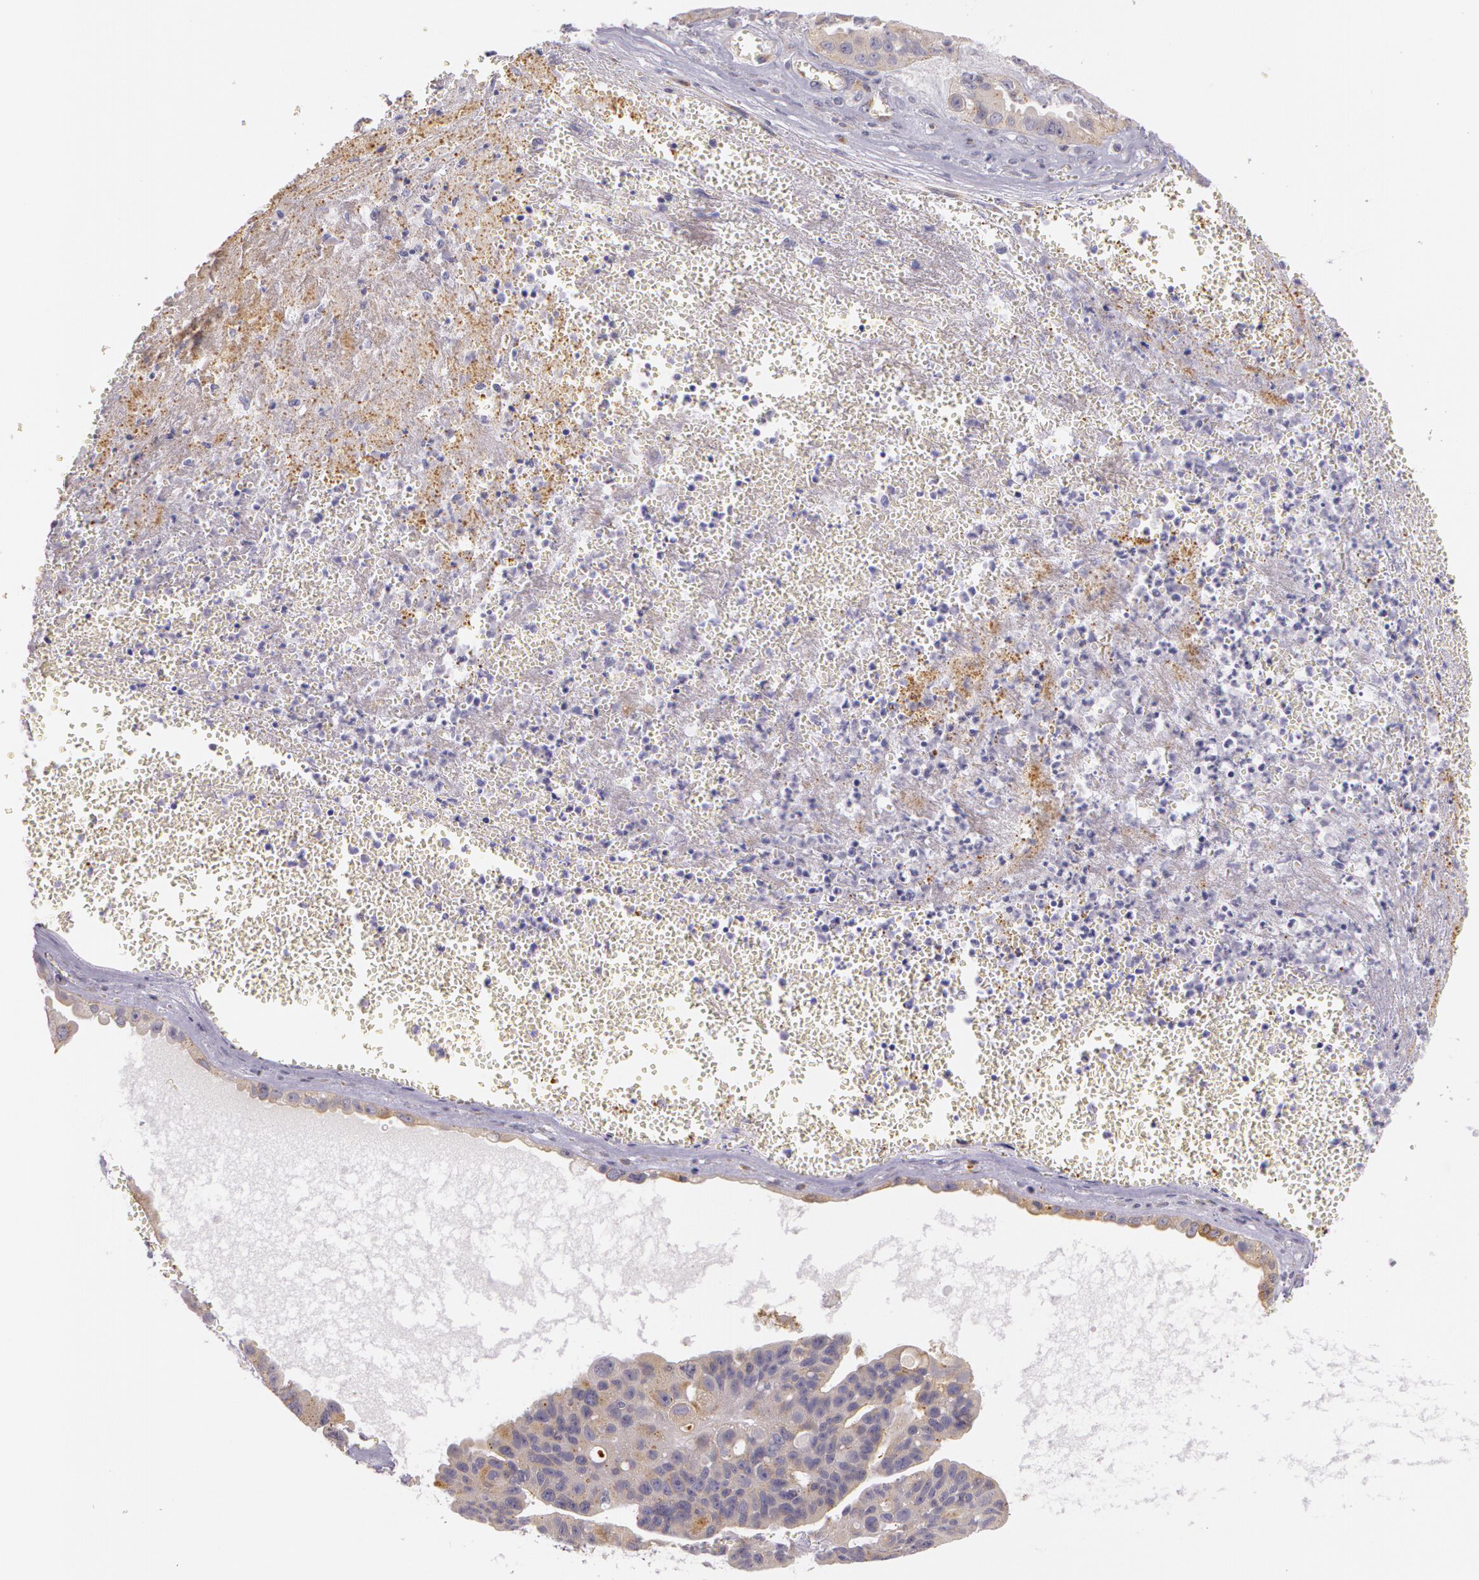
{"staining": {"intensity": "moderate", "quantity": ">75%", "location": "cytoplasmic/membranous"}, "tissue": "ovarian cancer", "cell_type": "Tumor cells", "image_type": "cancer", "snomed": [{"axis": "morphology", "description": "Carcinoma, endometroid"}, {"axis": "topography", "description": "Ovary"}], "caption": "A histopathology image of human endometroid carcinoma (ovarian) stained for a protein reveals moderate cytoplasmic/membranous brown staining in tumor cells.", "gene": "APP", "patient": {"sex": "female", "age": 85}}